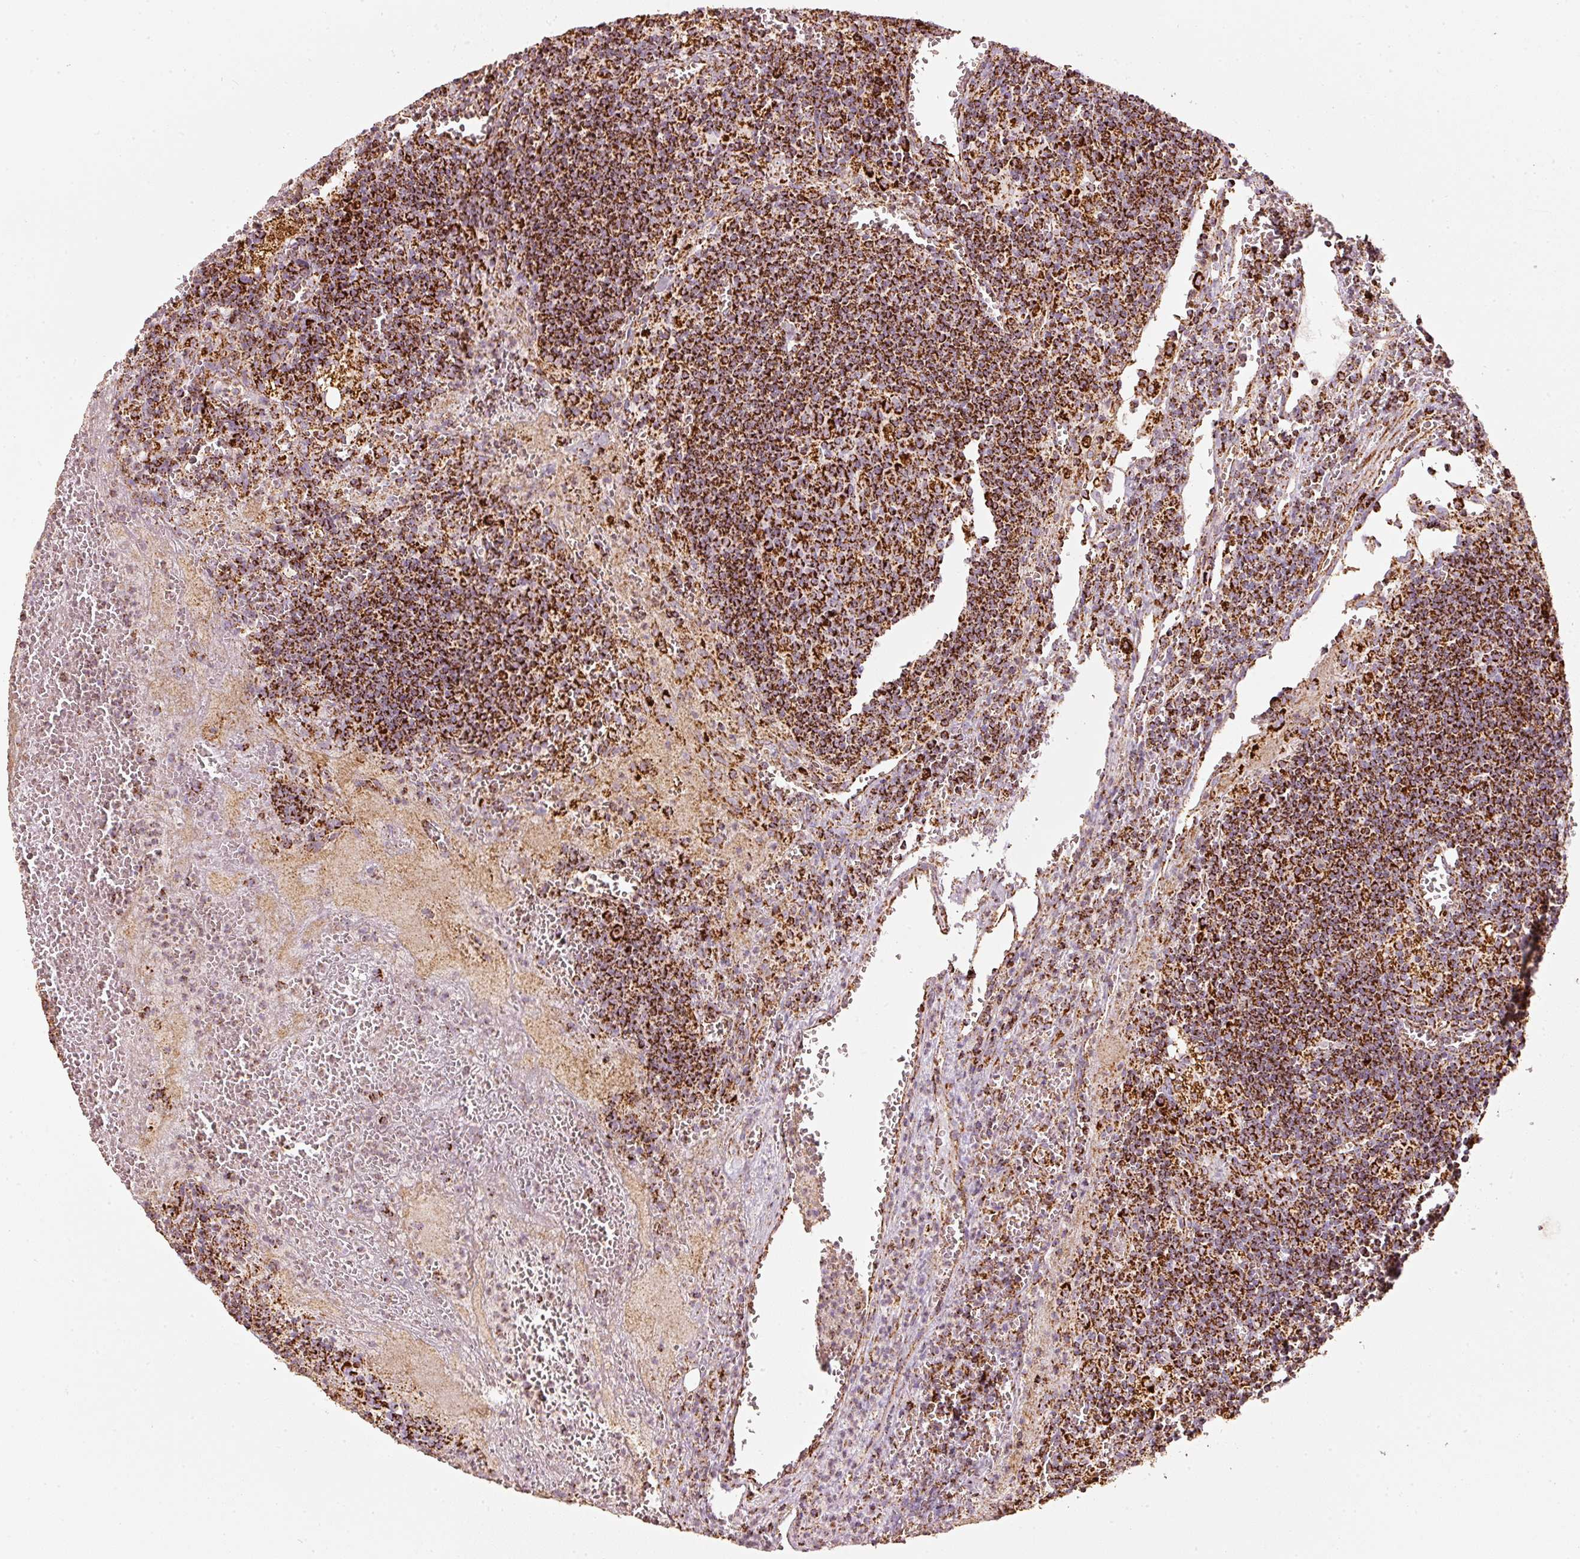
{"staining": {"intensity": "strong", "quantity": ">75%", "location": "cytoplasmic/membranous"}, "tissue": "lymph node", "cell_type": "Germinal center cells", "image_type": "normal", "snomed": [{"axis": "morphology", "description": "Normal tissue, NOS"}, {"axis": "topography", "description": "Lymph node"}], "caption": "Lymph node stained for a protein displays strong cytoplasmic/membranous positivity in germinal center cells. Nuclei are stained in blue.", "gene": "UQCRC1", "patient": {"sex": "male", "age": 50}}